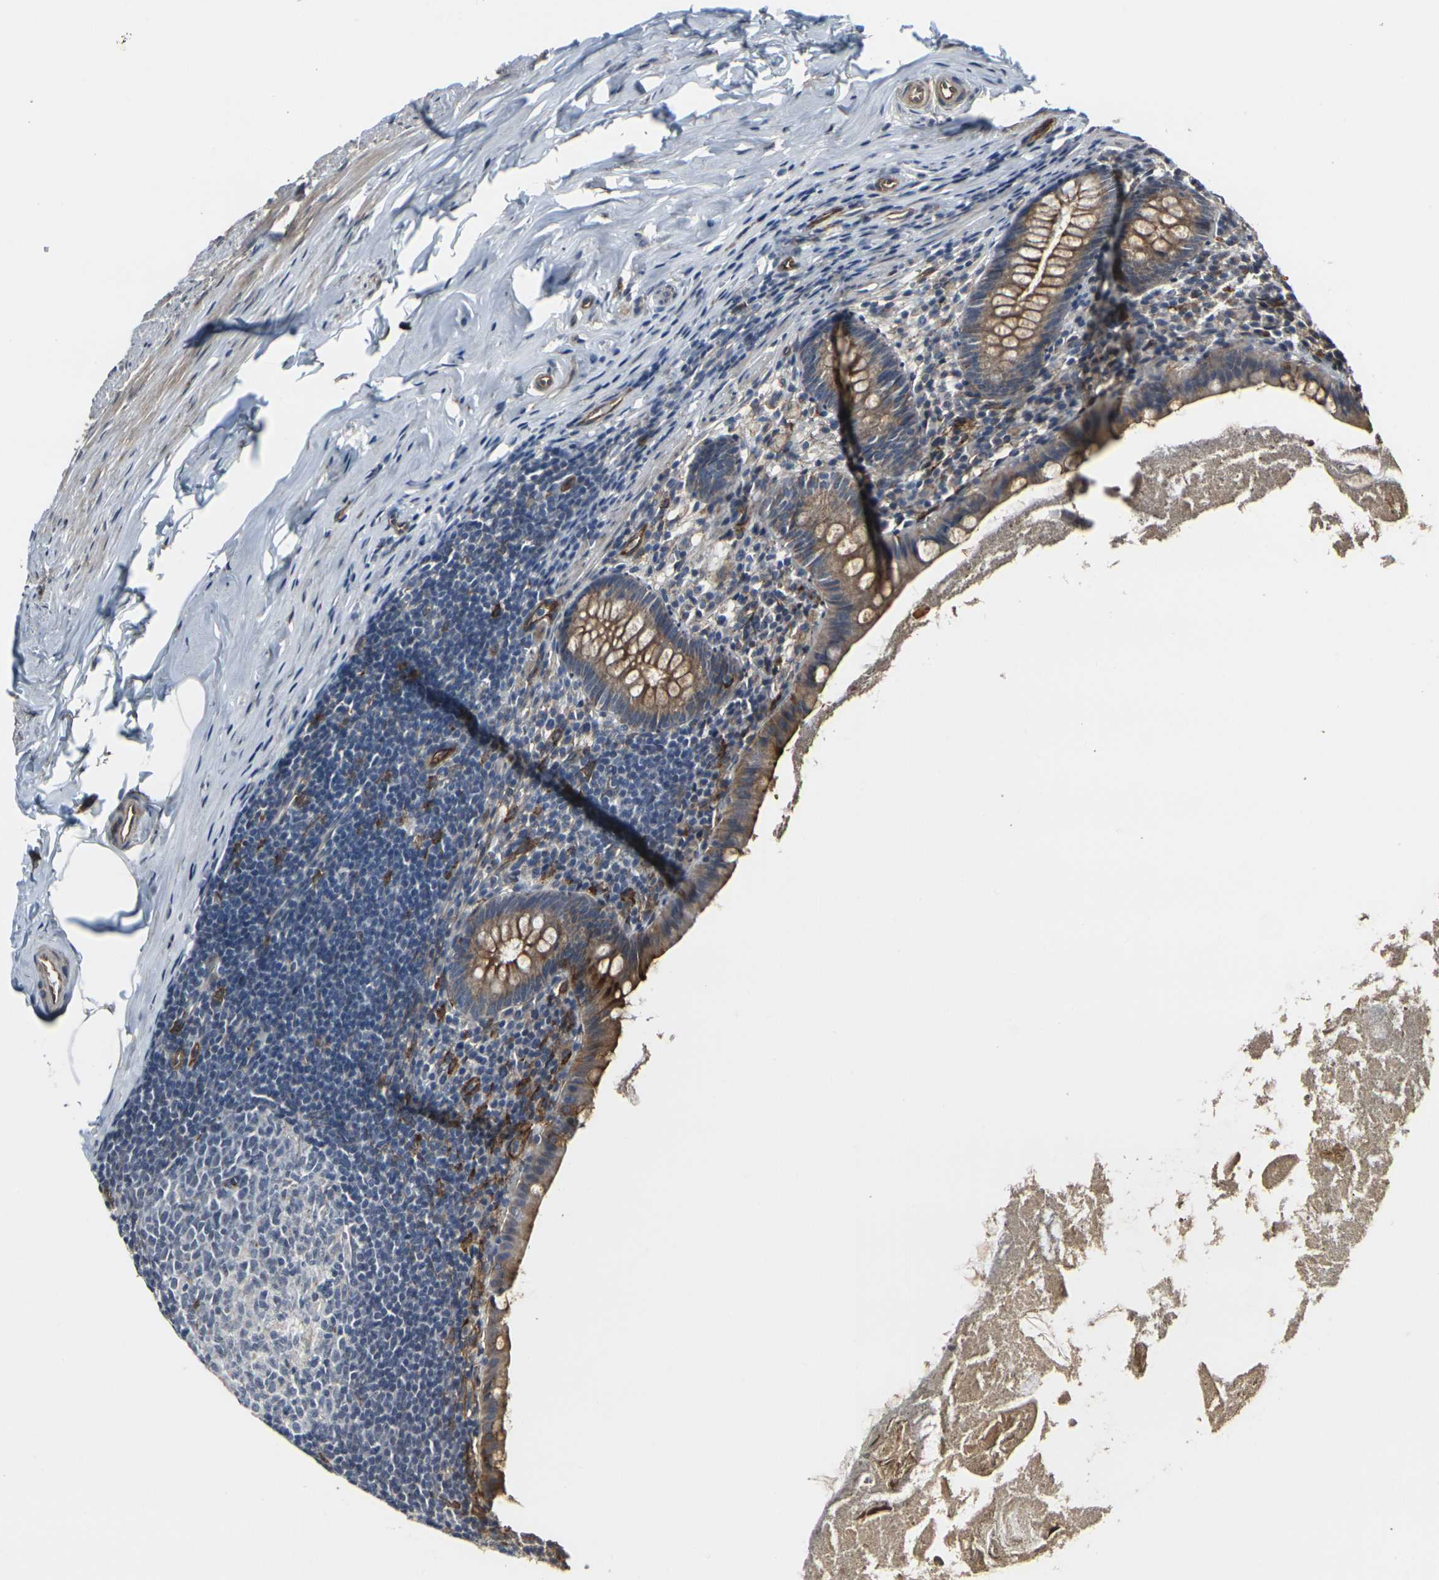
{"staining": {"intensity": "moderate", "quantity": ">75%", "location": "cytoplasmic/membranous"}, "tissue": "appendix", "cell_type": "Glandular cells", "image_type": "normal", "snomed": [{"axis": "morphology", "description": "Normal tissue, NOS"}, {"axis": "topography", "description": "Appendix"}], "caption": "Immunohistochemistry of benign appendix reveals medium levels of moderate cytoplasmic/membranous expression in about >75% of glandular cells. Using DAB (3,3'-diaminobenzidine) (brown) and hematoxylin (blue) stains, captured at high magnification using brightfield microscopy.", "gene": "MYOF", "patient": {"sex": "male", "age": 52}}